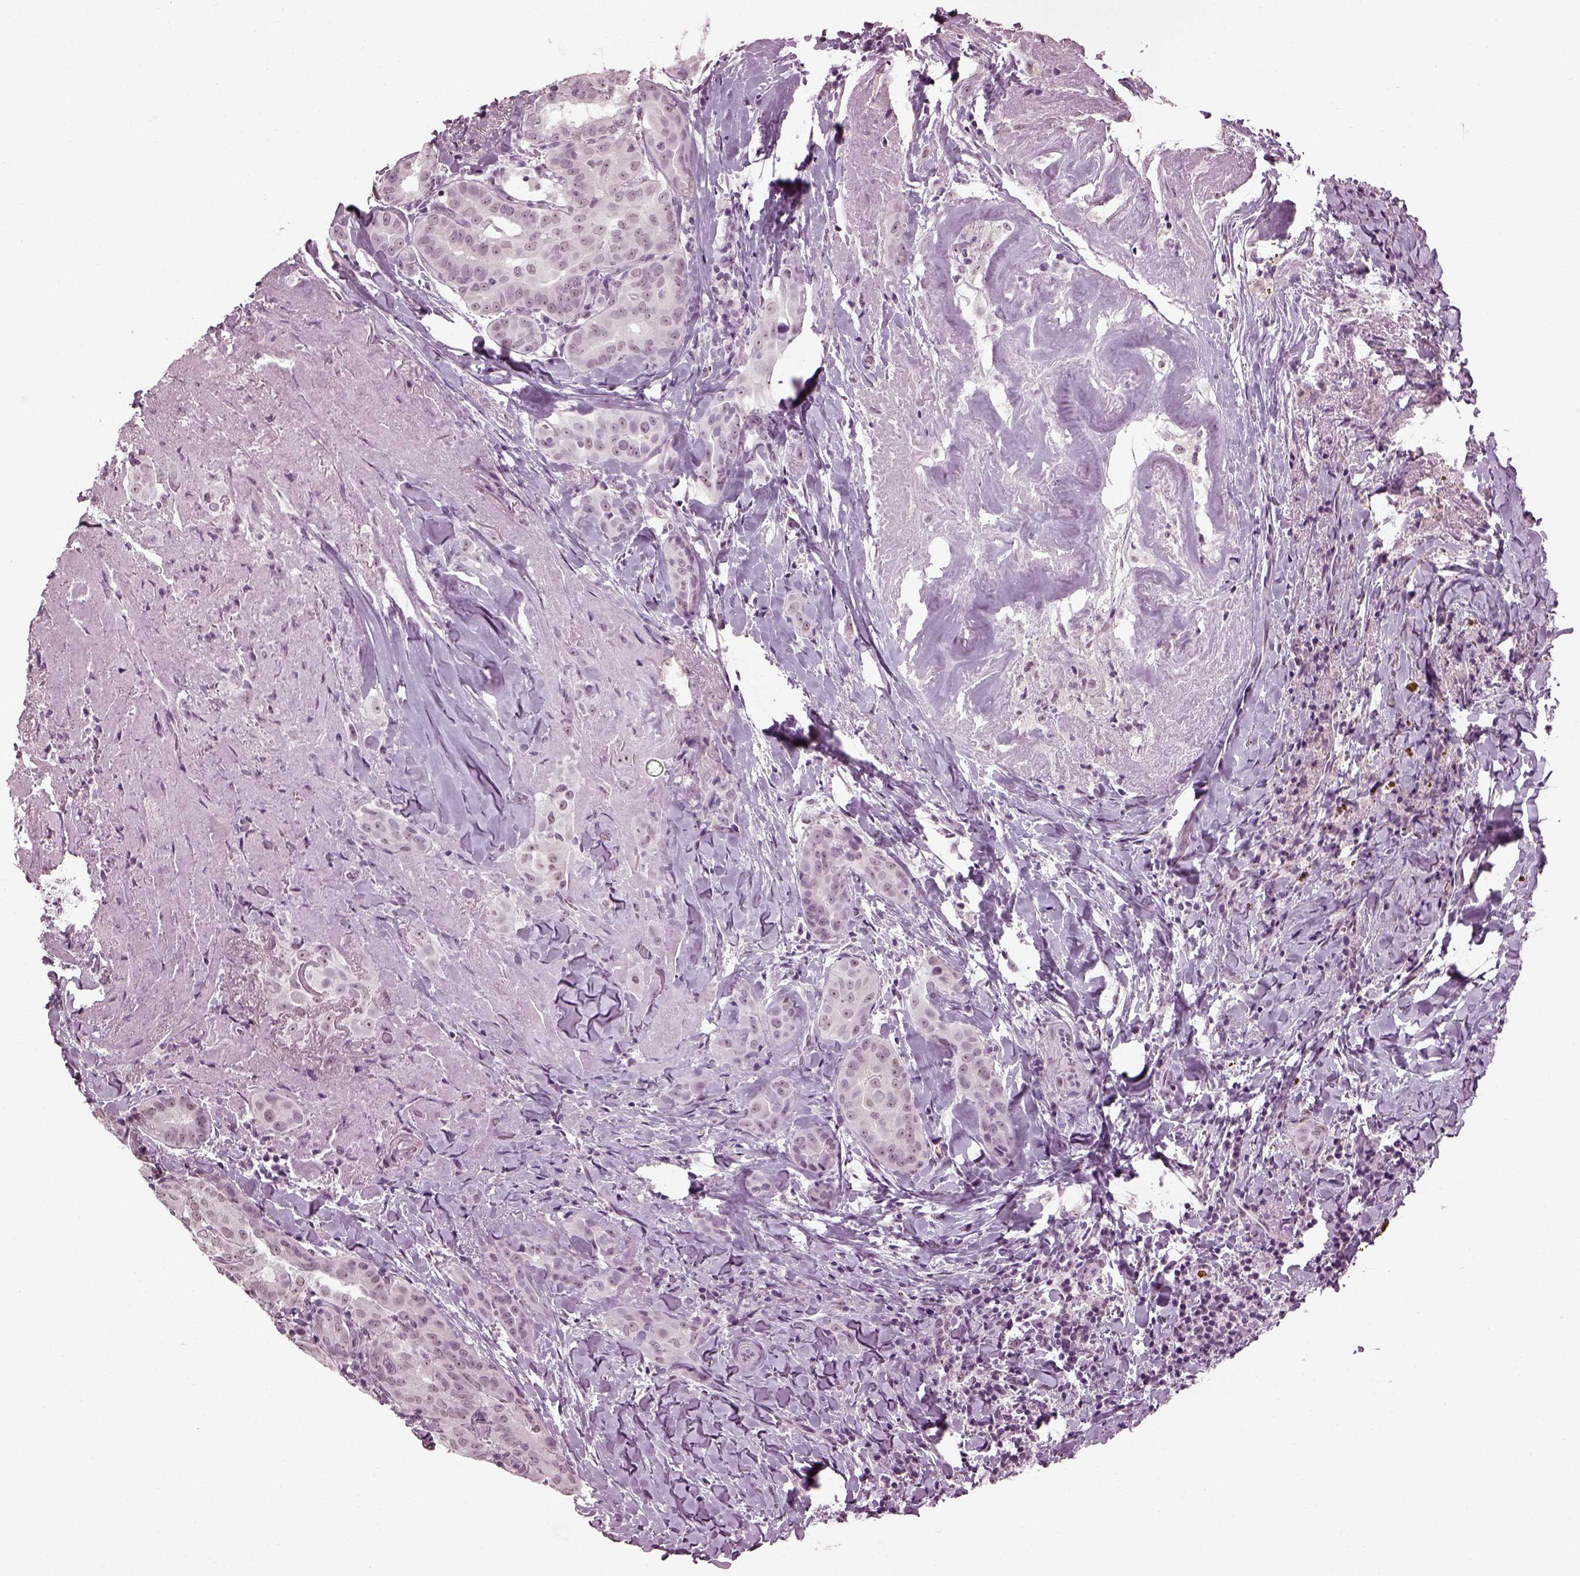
{"staining": {"intensity": "weak", "quantity": "<25%", "location": "nuclear"}, "tissue": "thyroid cancer", "cell_type": "Tumor cells", "image_type": "cancer", "snomed": [{"axis": "morphology", "description": "Papillary adenocarcinoma, NOS"}, {"axis": "morphology", "description": "Papillary adenoma metastatic"}, {"axis": "topography", "description": "Thyroid gland"}], "caption": "Thyroid cancer stained for a protein using immunohistochemistry (IHC) exhibits no positivity tumor cells.", "gene": "ADGRG2", "patient": {"sex": "female", "age": 50}}